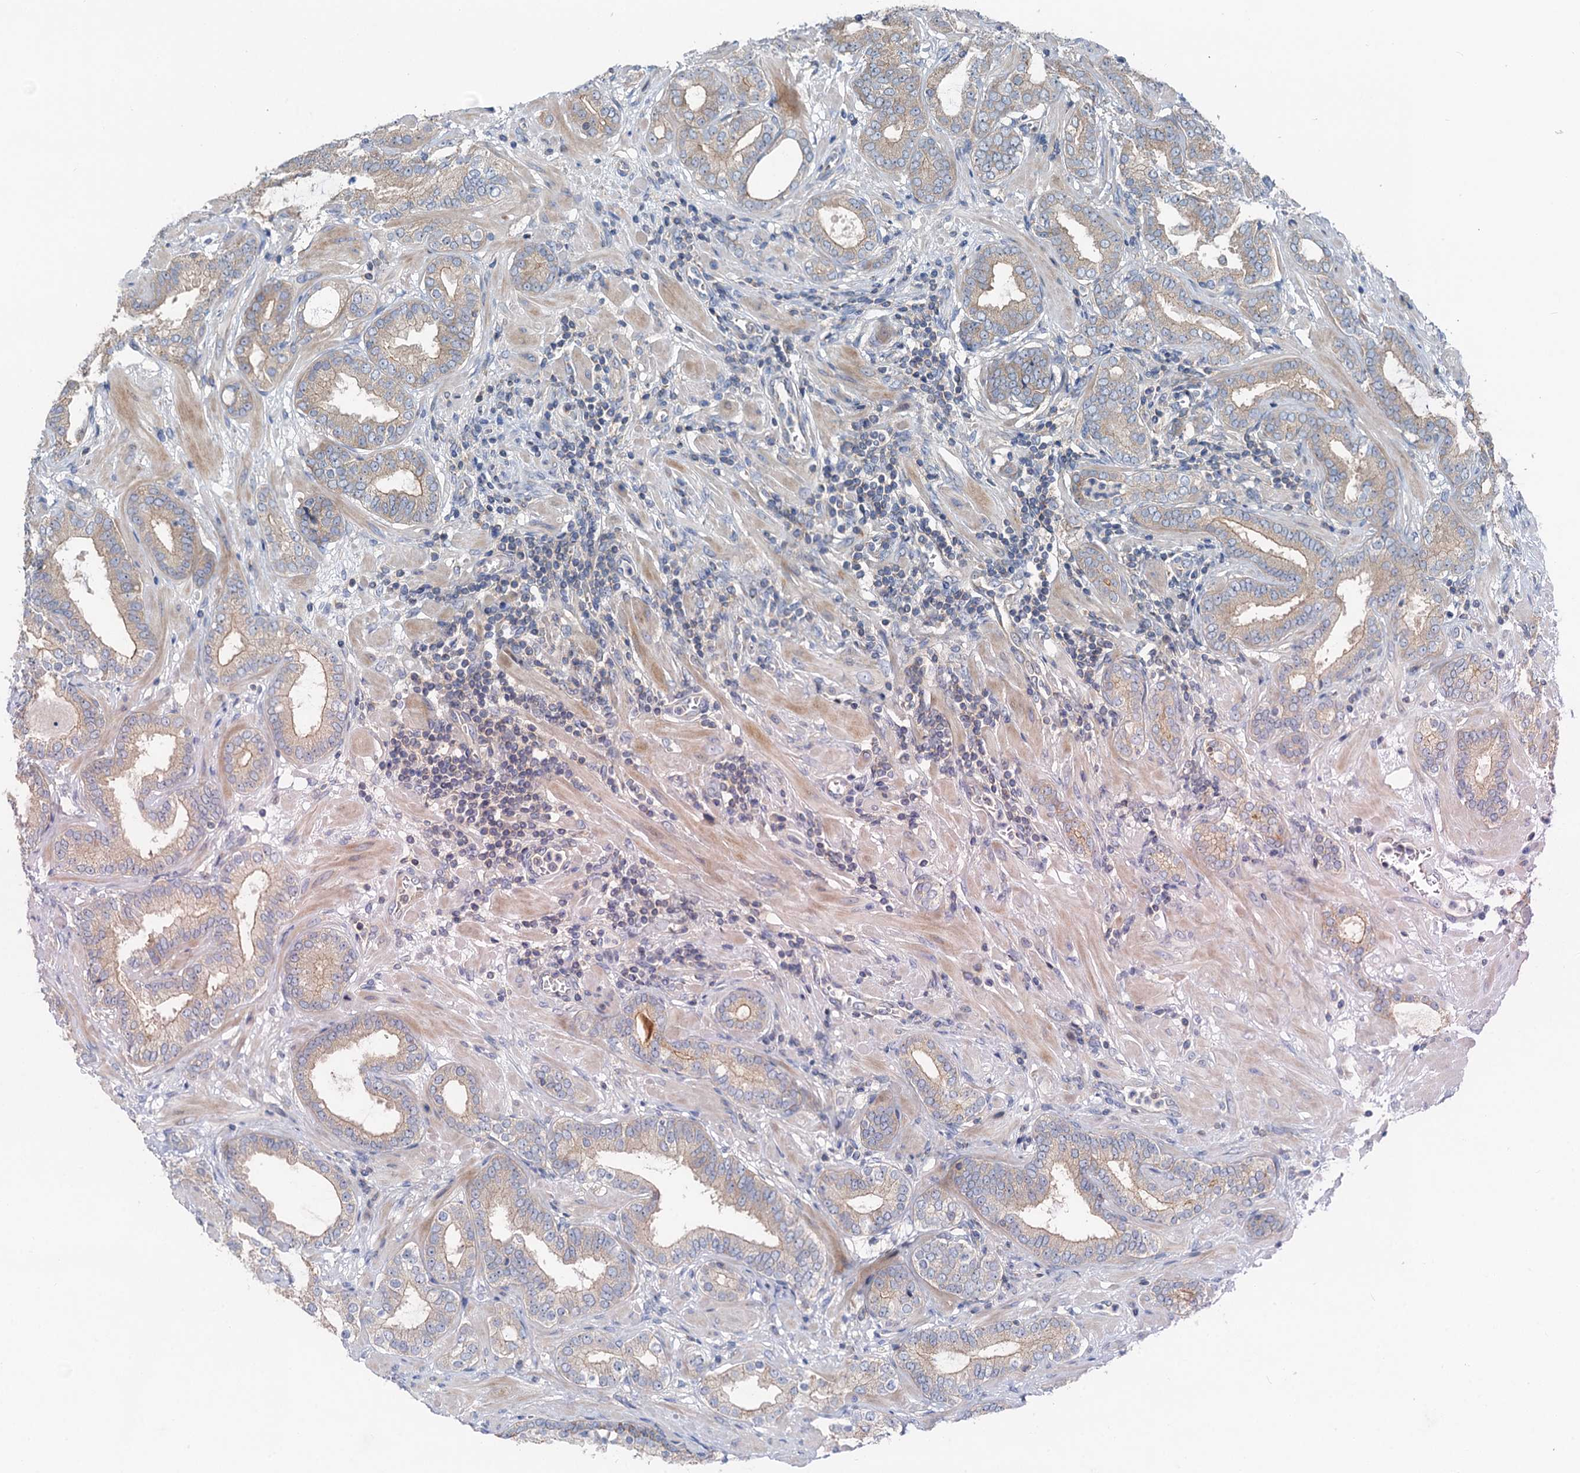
{"staining": {"intensity": "weak", "quantity": ">75%", "location": "cytoplasmic/membranous"}, "tissue": "prostate cancer", "cell_type": "Tumor cells", "image_type": "cancer", "snomed": [{"axis": "morphology", "description": "Adenocarcinoma, High grade"}, {"axis": "topography", "description": "Prostate"}], "caption": "A high-resolution micrograph shows IHC staining of prostate cancer (high-grade adenocarcinoma), which reveals weak cytoplasmic/membranous expression in about >75% of tumor cells.", "gene": "ANKRD26", "patient": {"sex": "male", "age": 64}}